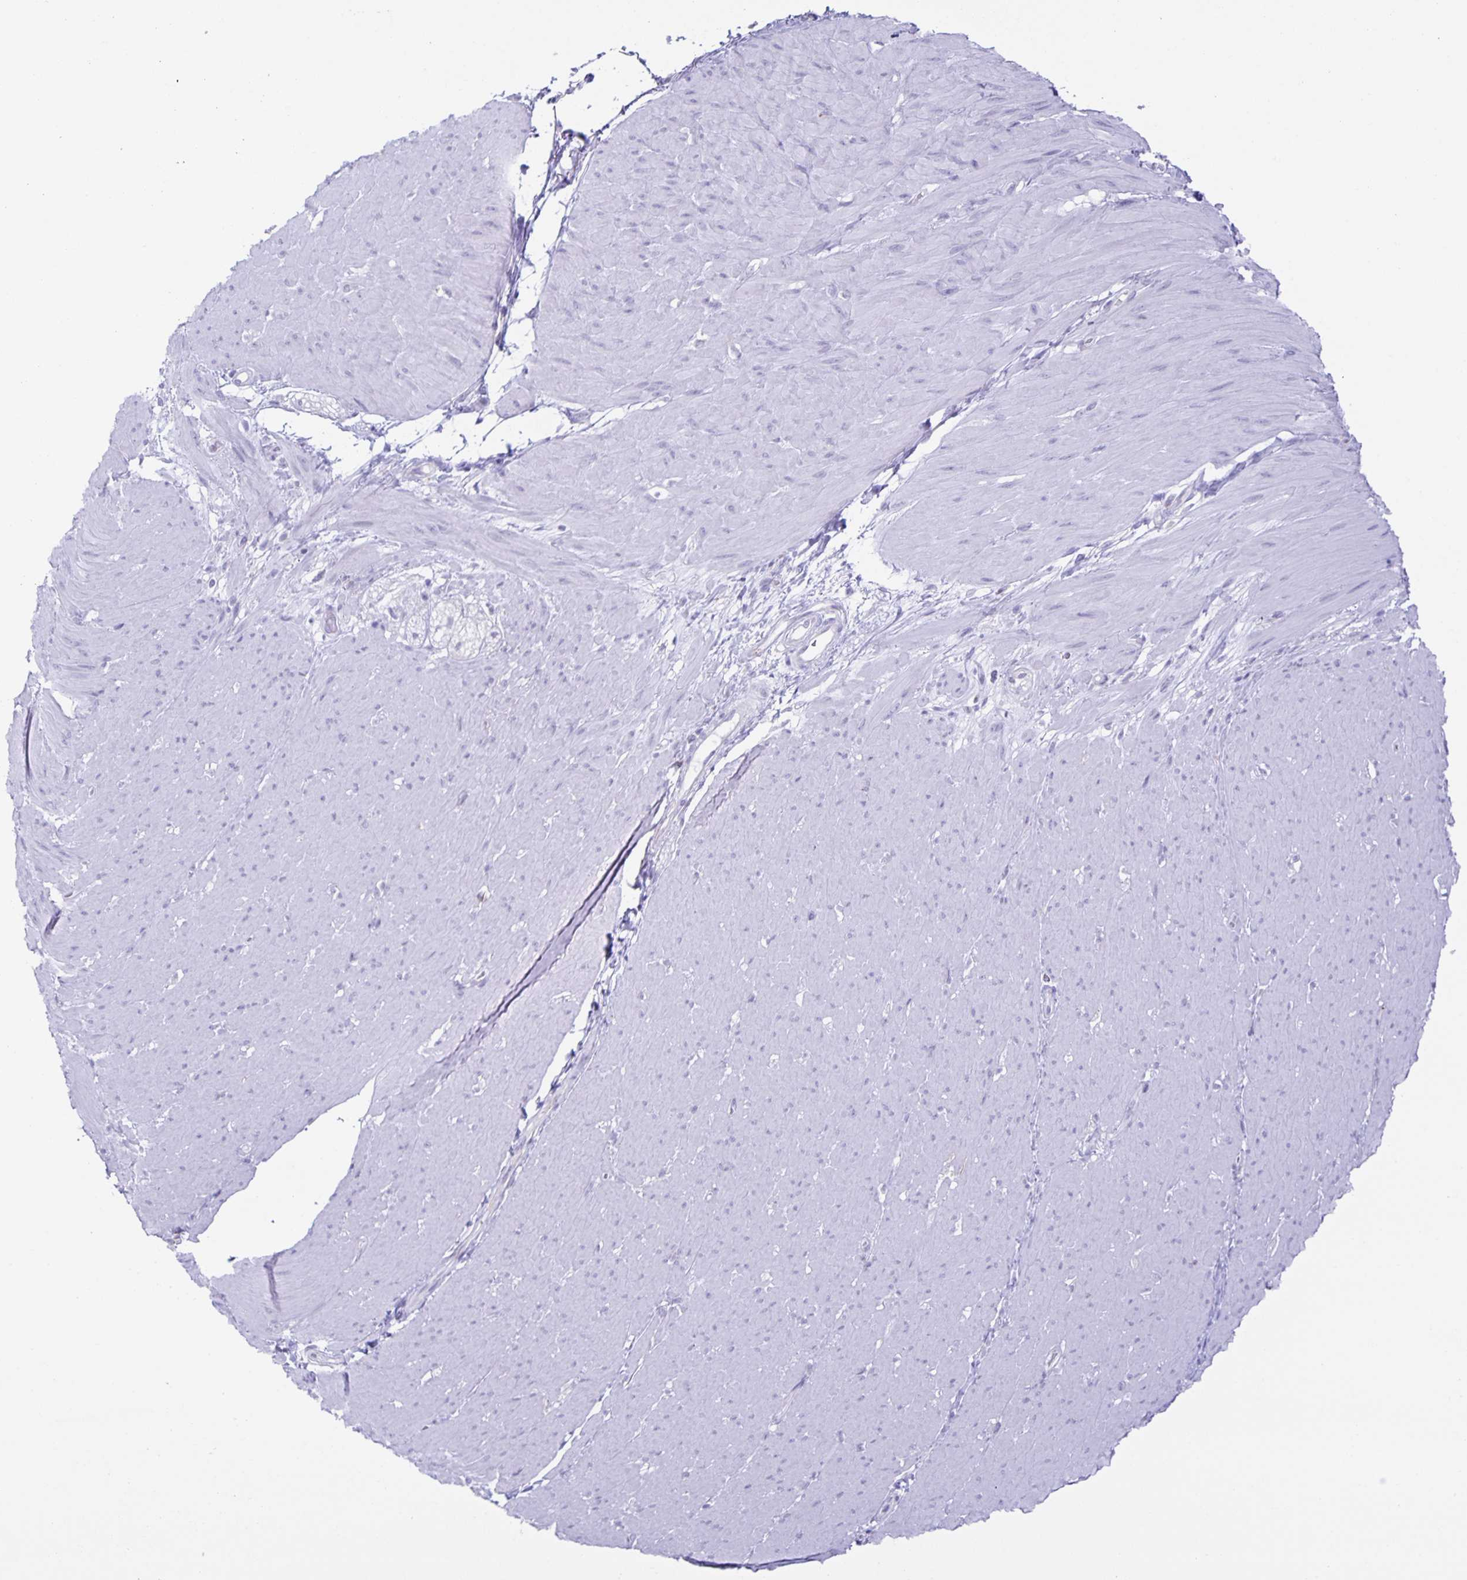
{"staining": {"intensity": "negative", "quantity": "none", "location": "none"}, "tissue": "smooth muscle", "cell_type": "Smooth muscle cells", "image_type": "normal", "snomed": [{"axis": "morphology", "description": "Normal tissue, NOS"}, {"axis": "topography", "description": "Smooth muscle"}, {"axis": "topography", "description": "Rectum"}], "caption": "This is a image of immunohistochemistry staining of benign smooth muscle, which shows no positivity in smooth muscle cells.", "gene": "LIPA", "patient": {"sex": "male", "age": 53}}